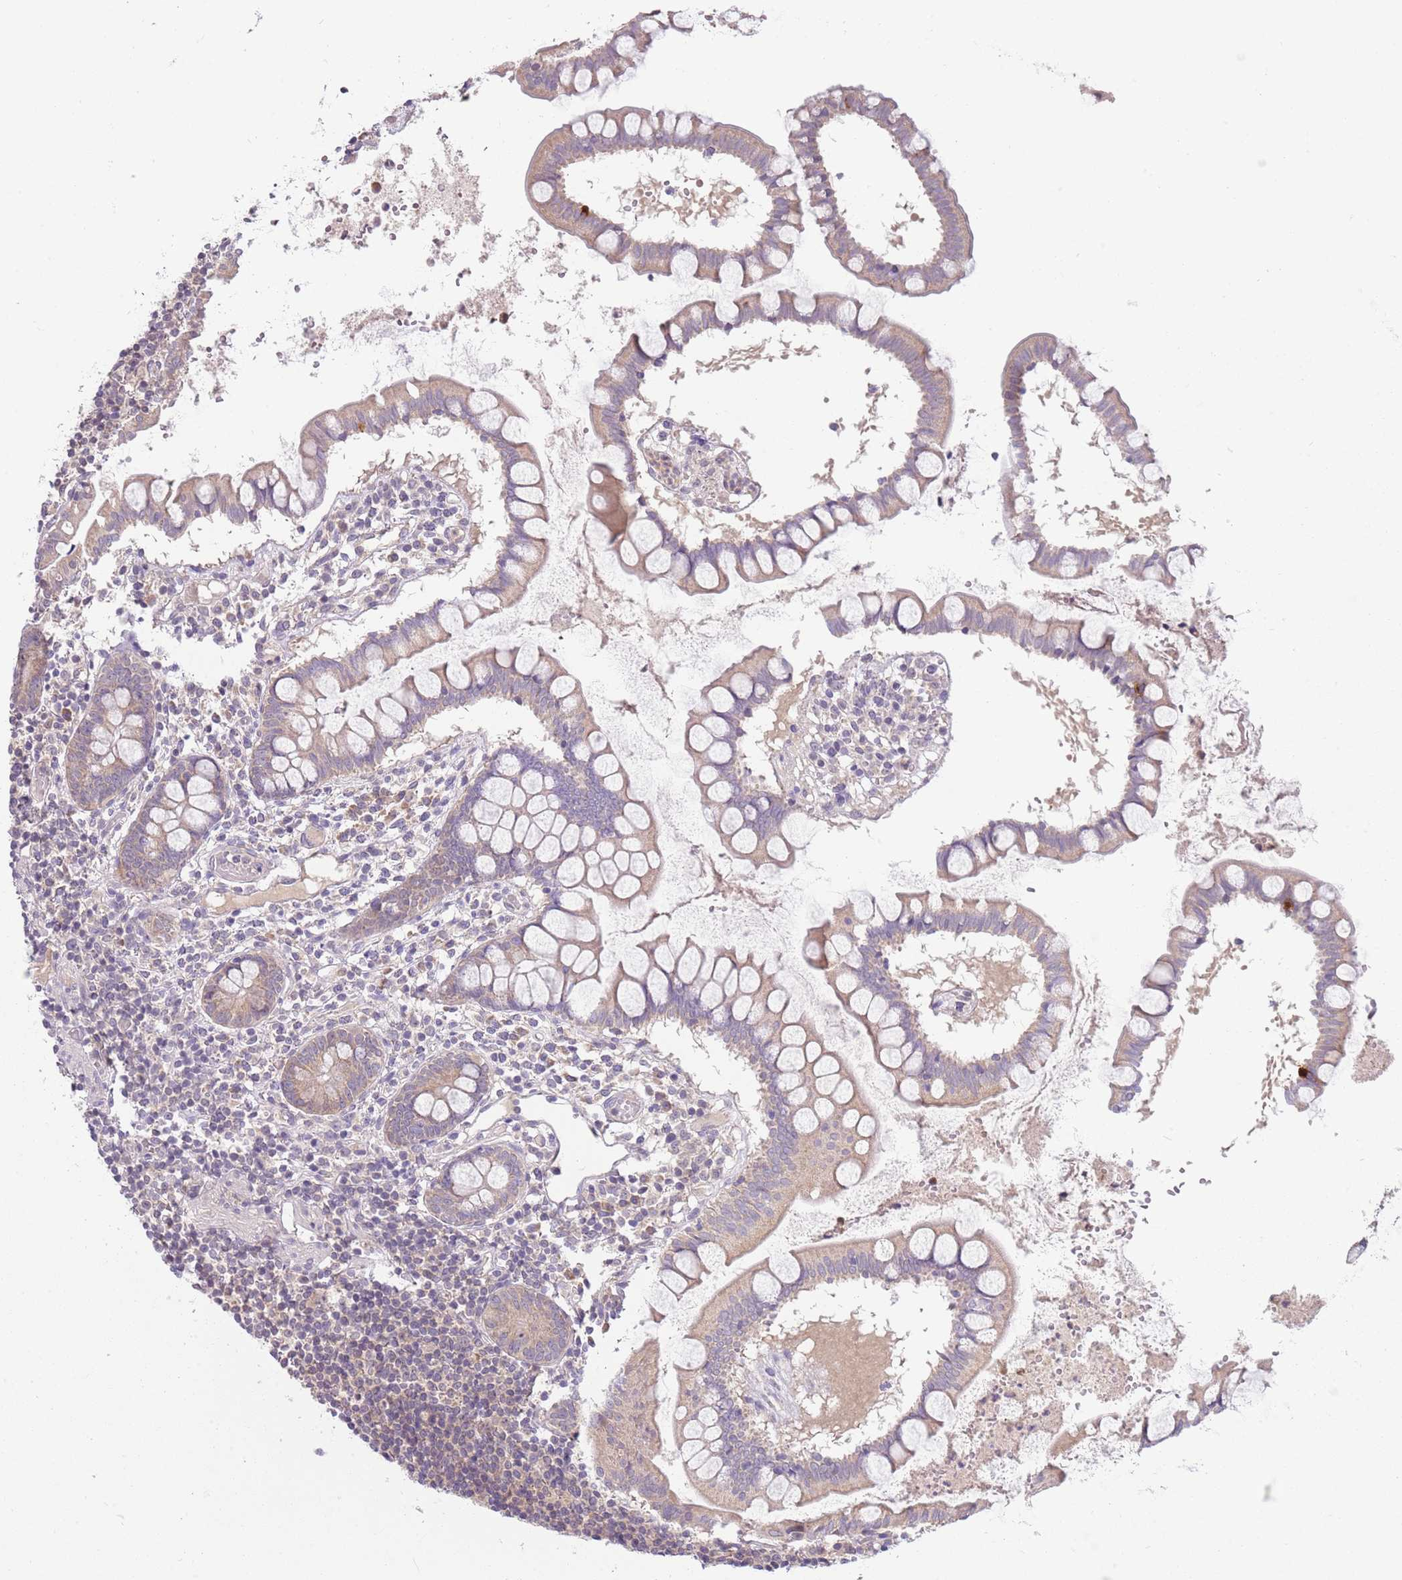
{"staining": {"intensity": "weak", "quantity": ">75%", "location": "cytoplasmic/membranous"}, "tissue": "colon", "cell_type": "Endothelial cells", "image_type": "normal", "snomed": [{"axis": "morphology", "description": "Normal tissue, NOS"}, {"axis": "morphology", "description": "Adenocarcinoma, NOS"}, {"axis": "topography", "description": "Colon"}], "caption": "DAB (3,3'-diaminobenzidine) immunohistochemical staining of benign colon exhibits weak cytoplasmic/membranous protein staining in approximately >75% of endothelial cells.", "gene": "SKOR2", "patient": {"sex": "female", "age": 55}}